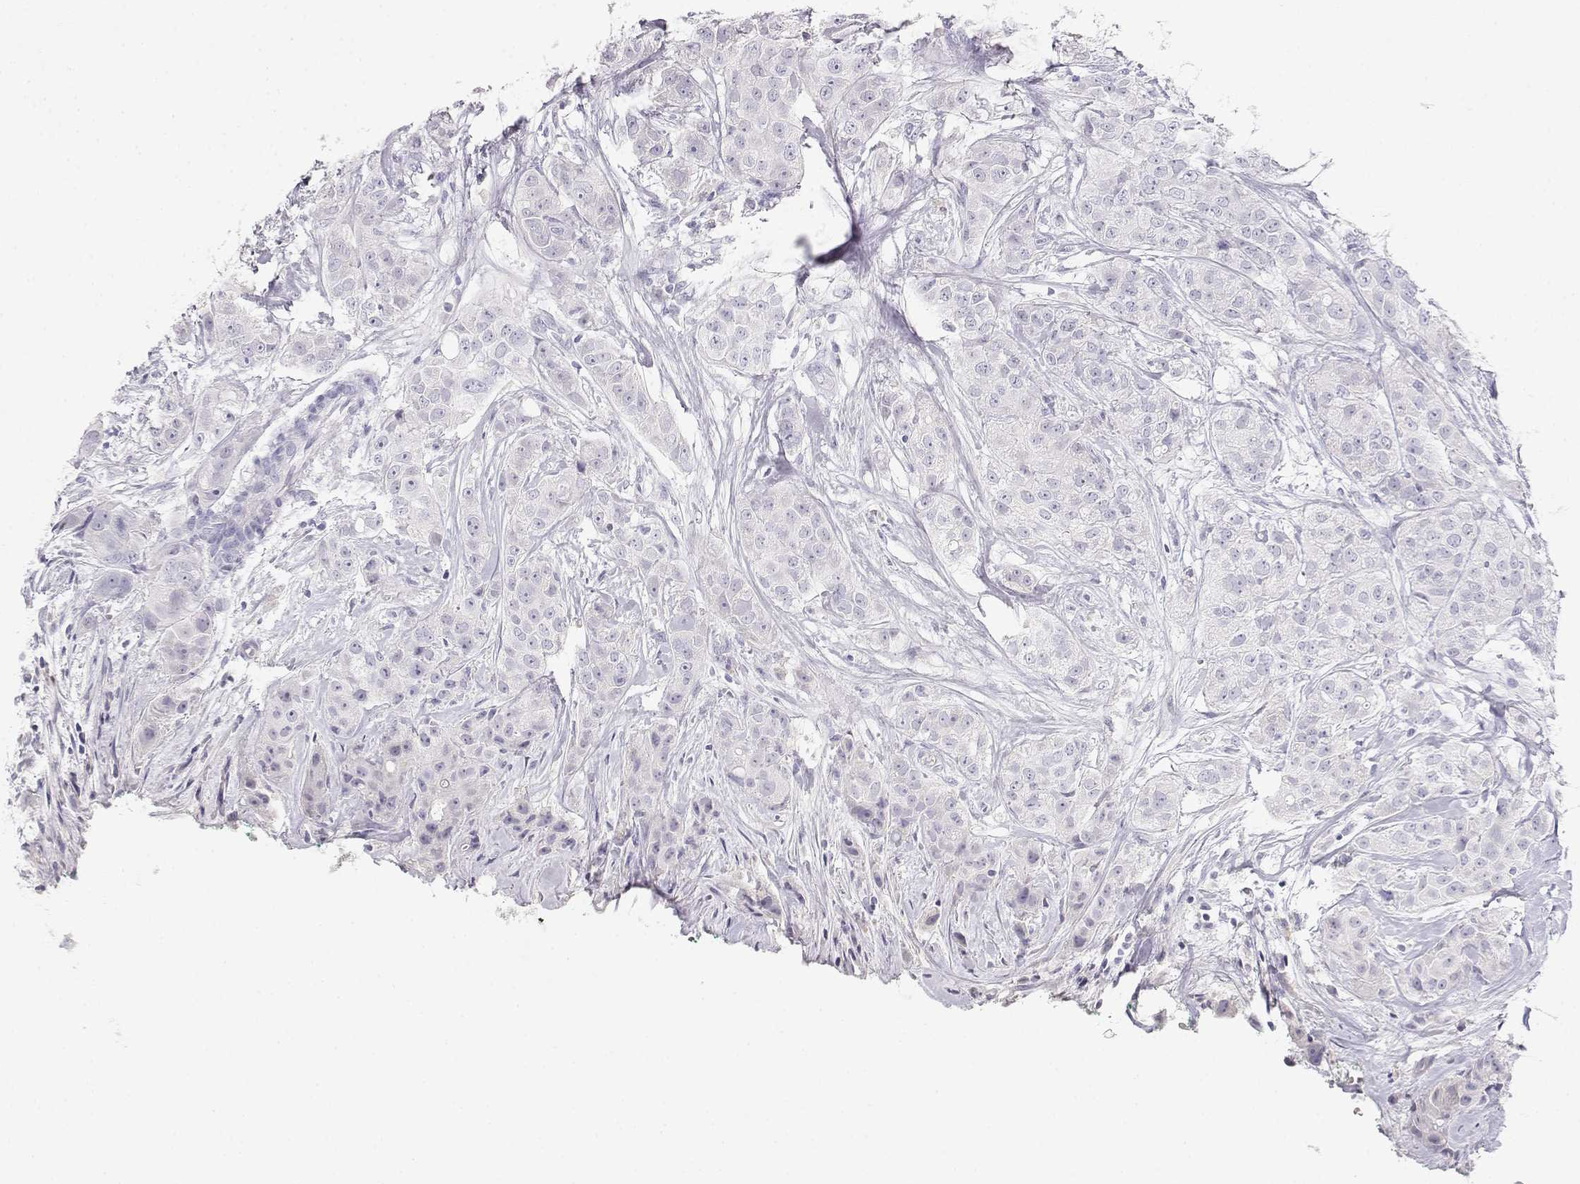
{"staining": {"intensity": "negative", "quantity": "none", "location": "none"}, "tissue": "breast cancer", "cell_type": "Tumor cells", "image_type": "cancer", "snomed": [{"axis": "morphology", "description": "Duct carcinoma"}, {"axis": "topography", "description": "Breast"}], "caption": "Tumor cells are negative for brown protein staining in breast invasive ductal carcinoma.", "gene": "GPR174", "patient": {"sex": "female", "age": 43}}